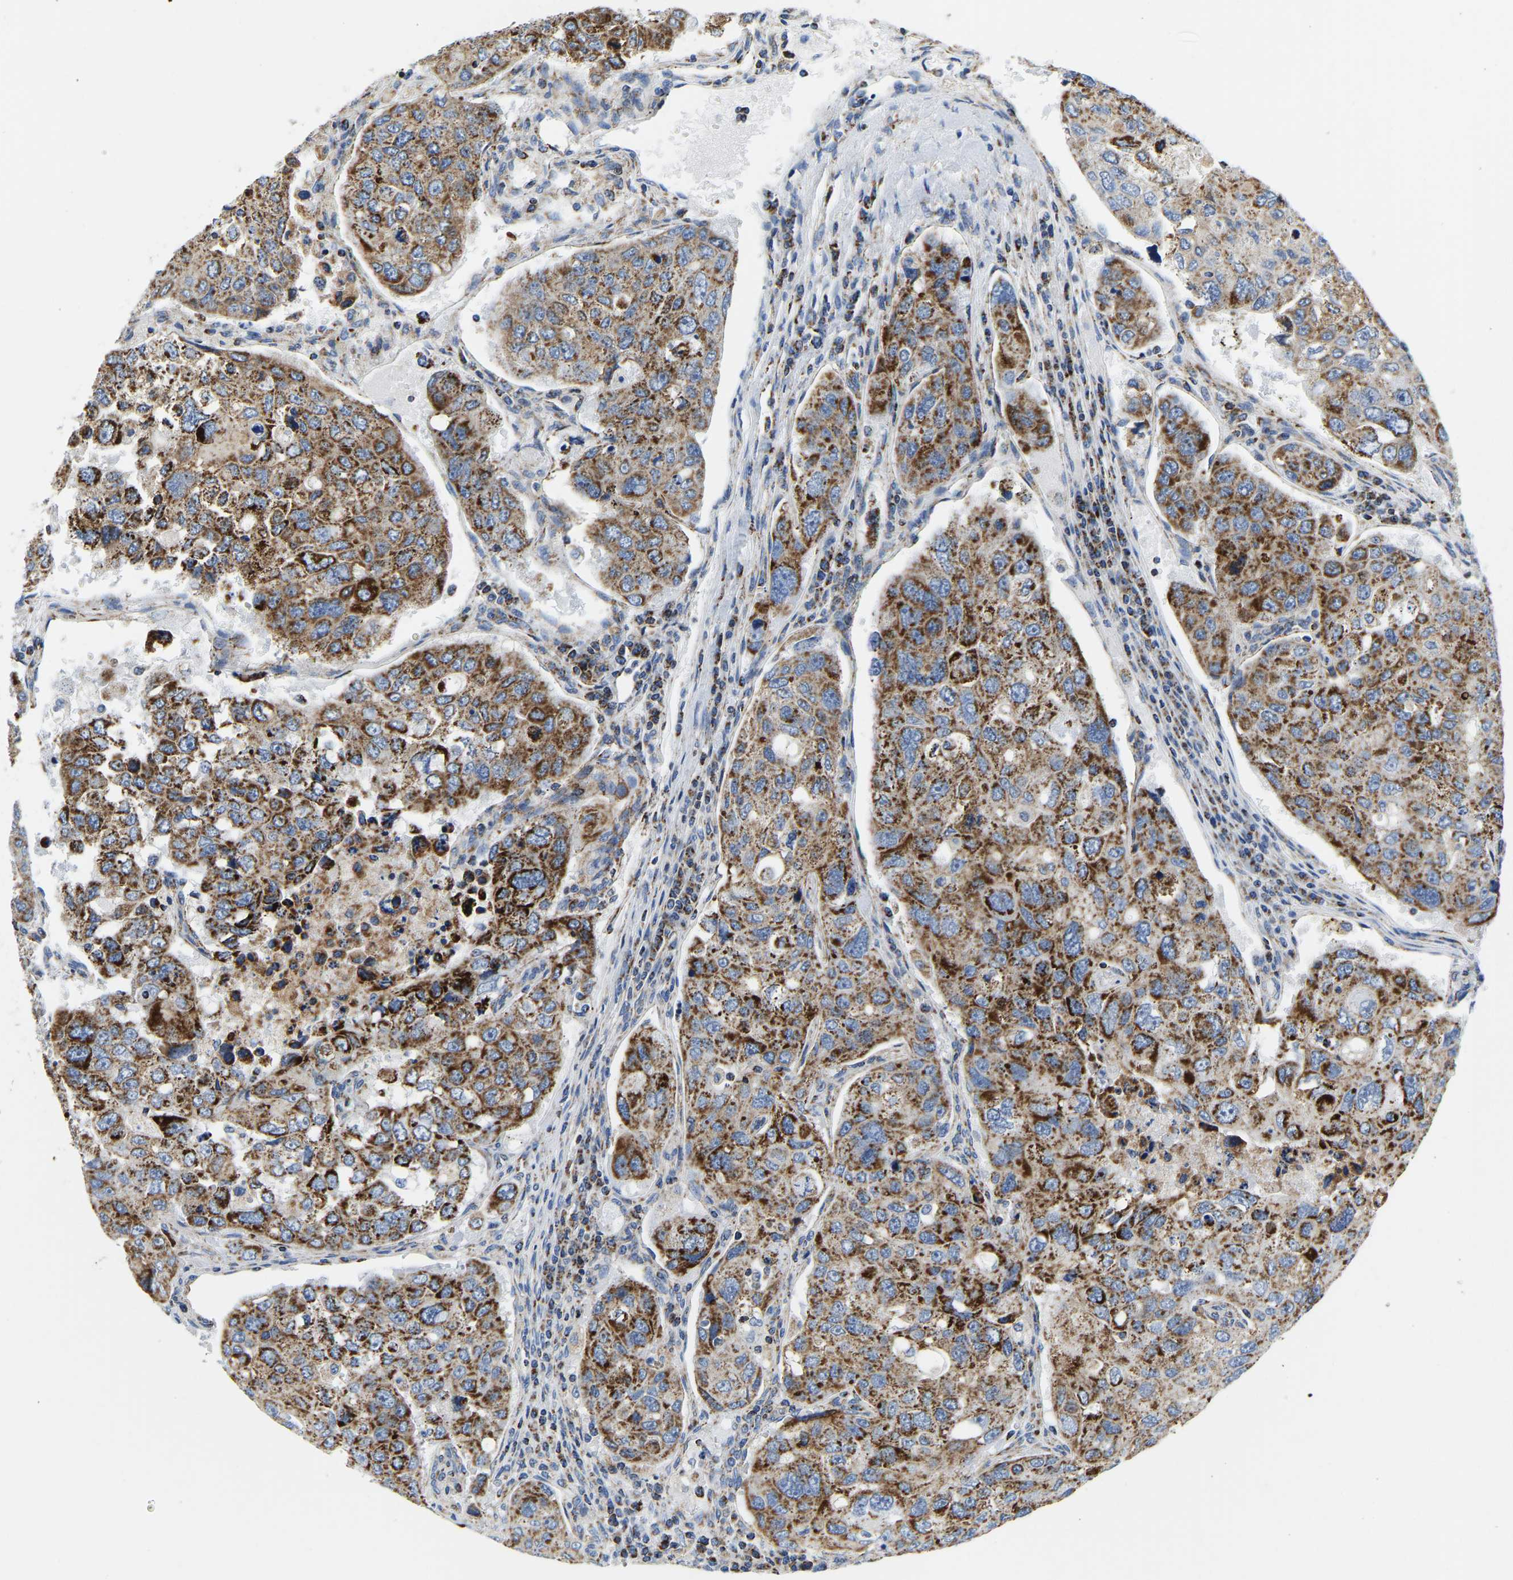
{"staining": {"intensity": "moderate", "quantity": ">75%", "location": "cytoplasmic/membranous"}, "tissue": "urothelial cancer", "cell_type": "Tumor cells", "image_type": "cancer", "snomed": [{"axis": "morphology", "description": "Urothelial carcinoma, High grade"}, {"axis": "topography", "description": "Lymph node"}, {"axis": "topography", "description": "Urinary bladder"}], "caption": "A photomicrograph of human urothelial carcinoma (high-grade) stained for a protein displays moderate cytoplasmic/membranous brown staining in tumor cells.", "gene": "SFXN1", "patient": {"sex": "male", "age": 51}}